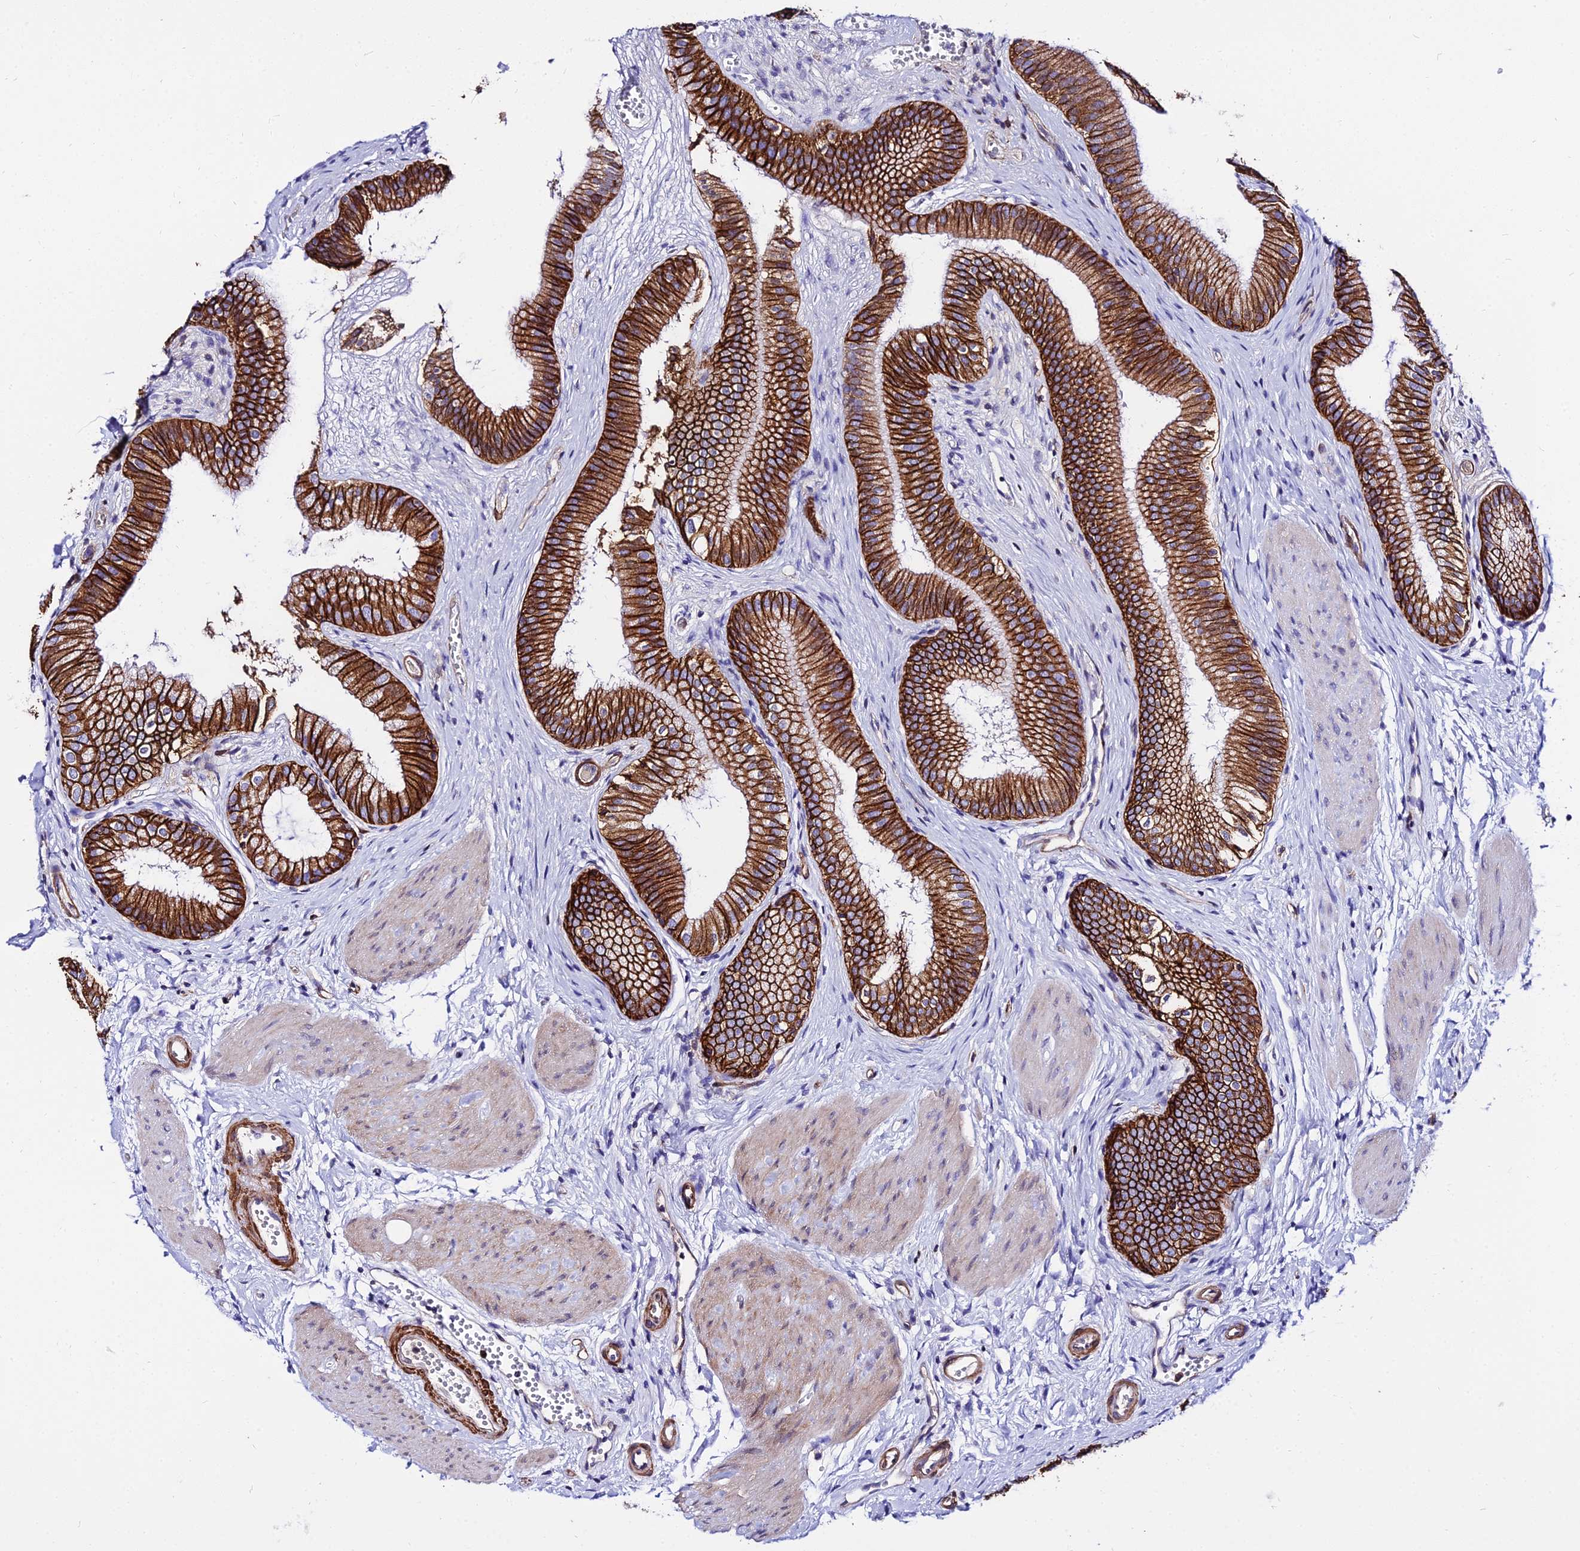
{"staining": {"intensity": "strong", "quantity": ">75%", "location": "cytoplasmic/membranous"}, "tissue": "gallbladder", "cell_type": "Glandular cells", "image_type": "normal", "snomed": [{"axis": "morphology", "description": "Normal tissue, NOS"}, {"axis": "topography", "description": "Gallbladder"}], "caption": "Protein staining reveals strong cytoplasmic/membranous positivity in about >75% of glandular cells in benign gallbladder.", "gene": "CSRP1", "patient": {"sex": "female", "age": 54}}